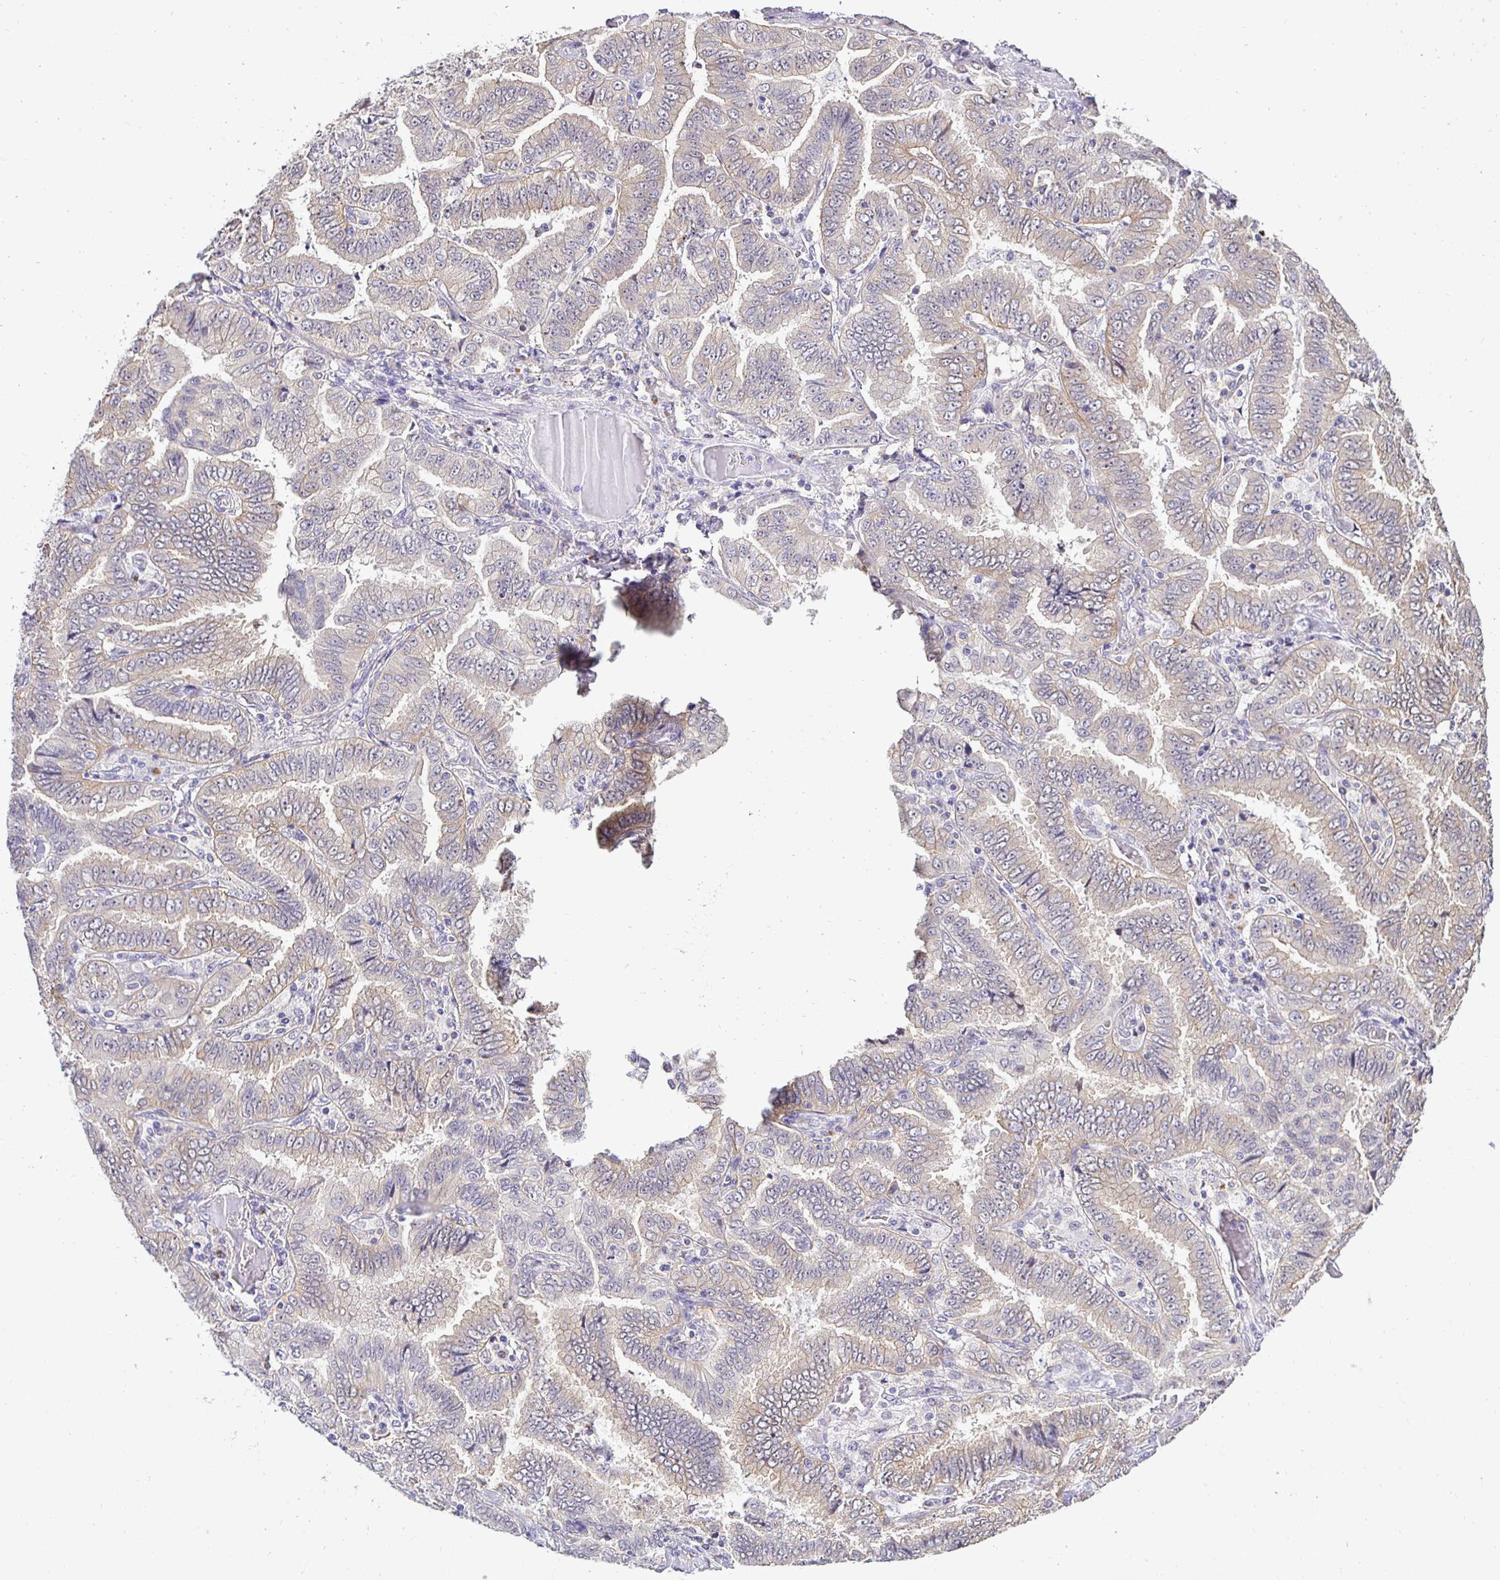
{"staining": {"intensity": "weak", "quantity": "<25%", "location": "cytoplasmic/membranous"}, "tissue": "lung cancer", "cell_type": "Tumor cells", "image_type": "cancer", "snomed": [{"axis": "morphology", "description": "Aneuploidy"}, {"axis": "morphology", "description": "Adenocarcinoma, NOS"}, {"axis": "morphology", "description": "Adenocarcinoma, metastatic, NOS"}, {"axis": "topography", "description": "Lymph node"}, {"axis": "topography", "description": "Lung"}], "caption": "This is an immunohistochemistry micrograph of metastatic adenocarcinoma (lung). There is no staining in tumor cells.", "gene": "SLC9A1", "patient": {"sex": "female", "age": 48}}